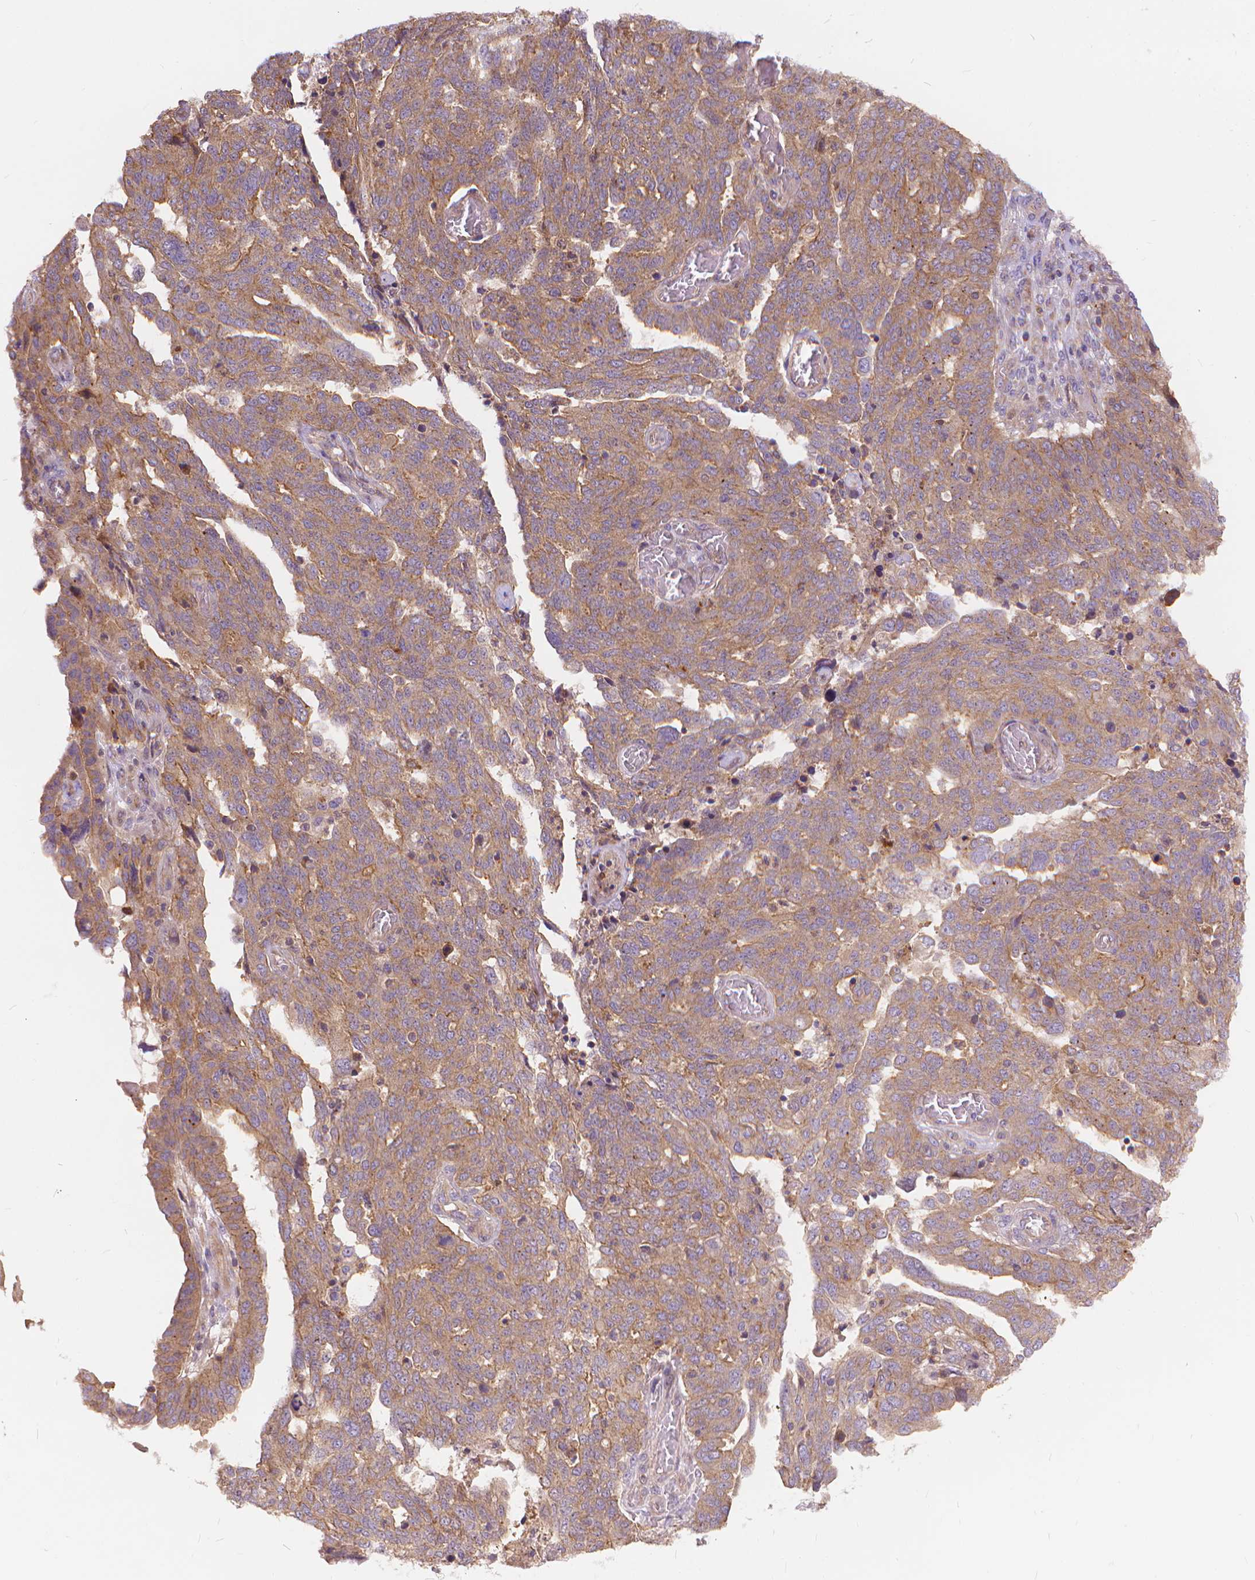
{"staining": {"intensity": "weak", "quantity": ">75%", "location": "cytoplasmic/membranous"}, "tissue": "ovarian cancer", "cell_type": "Tumor cells", "image_type": "cancer", "snomed": [{"axis": "morphology", "description": "Cystadenocarcinoma, serous, NOS"}, {"axis": "topography", "description": "Ovary"}], "caption": "The immunohistochemical stain shows weak cytoplasmic/membranous expression in tumor cells of ovarian cancer (serous cystadenocarcinoma) tissue.", "gene": "ARAP1", "patient": {"sex": "female", "age": 67}}